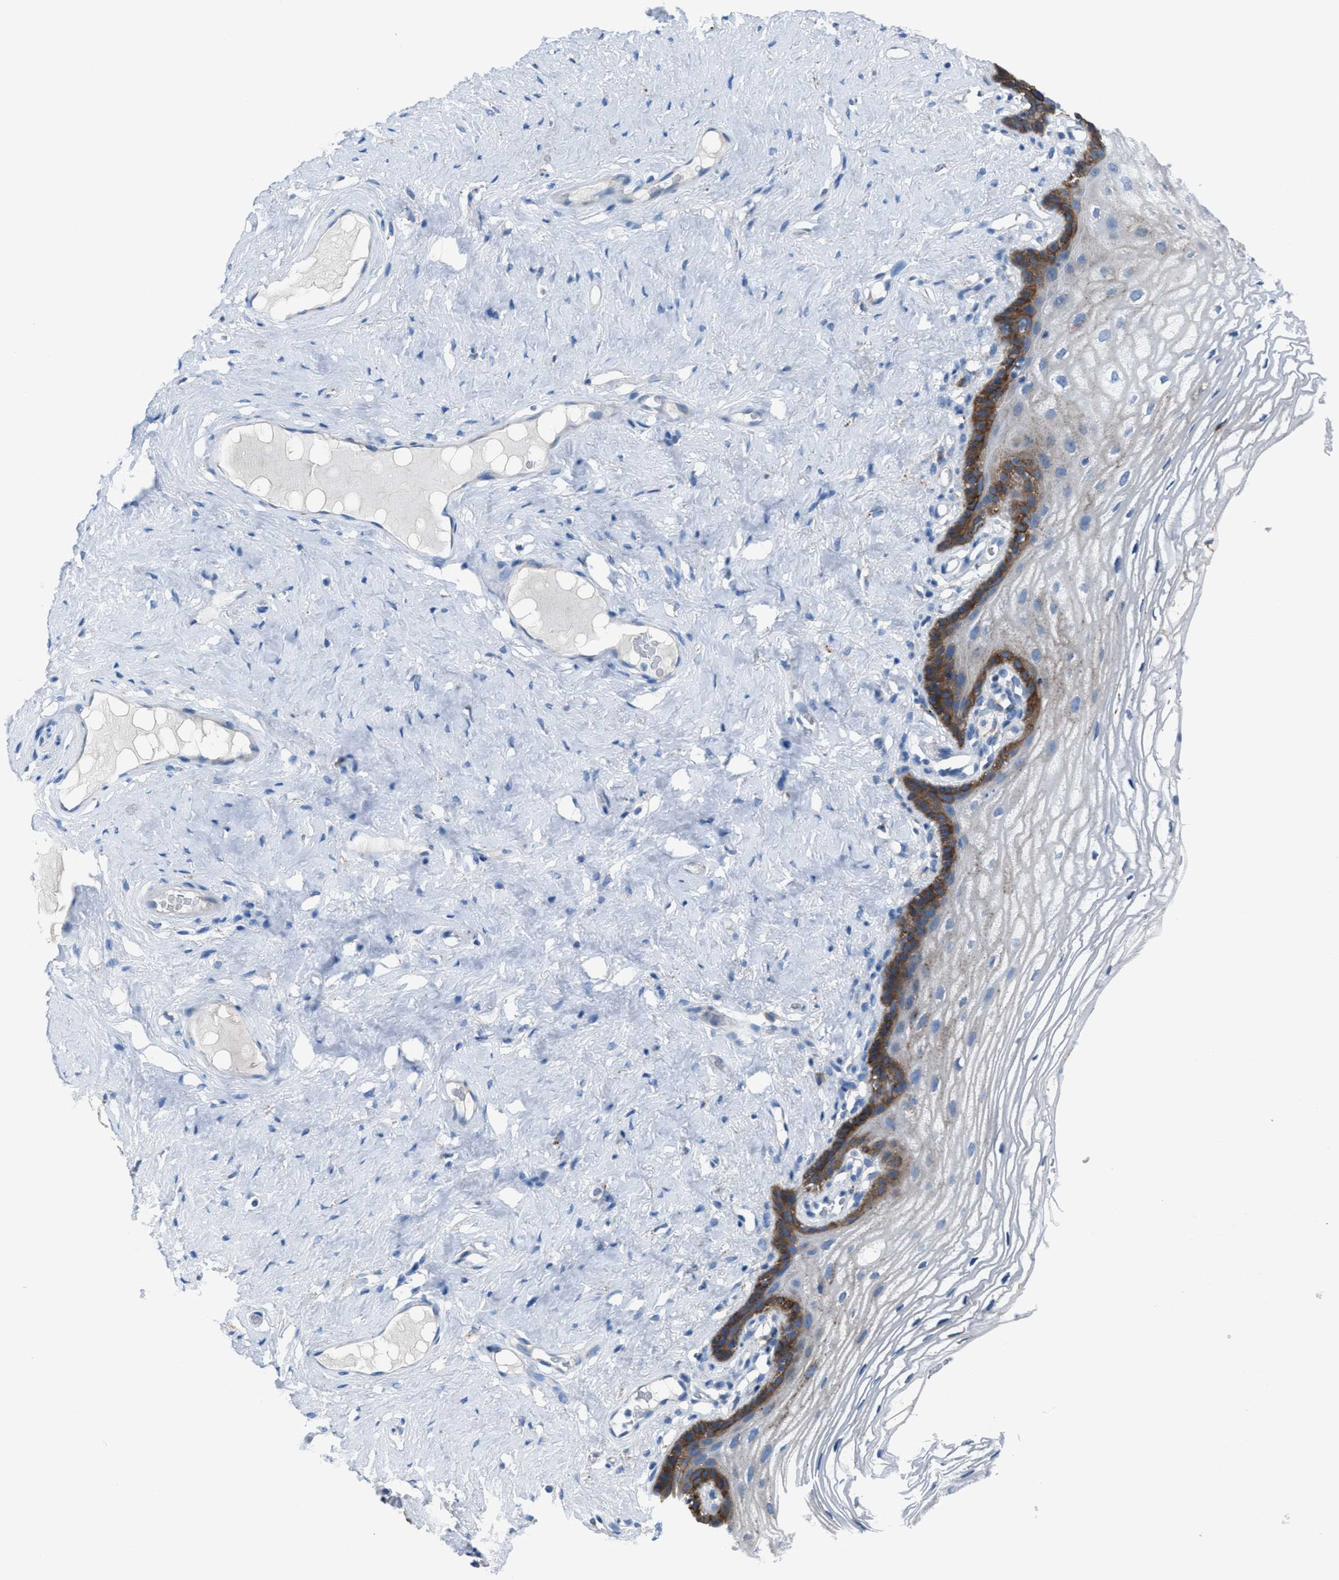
{"staining": {"intensity": "strong", "quantity": "<25%", "location": "cytoplasmic/membranous"}, "tissue": "vagina", "cell_type": "Squamous epithelial cells", "image_type": "normal", "snomed": [{"axis": "morphology", "description": "Normal tissue, NOS"}, {"axis": "morphology", "description": "Adenocarcinoma, NOS"}, {"axis": "topography", "description": "Rectum"}, {"axis": "topography", "description": "Vagina"}], "caption": "Protein staining of unremarkable vagina demonstrates strong cytoplasmic/membranous staining in approximately <25% of squamous epithelial cells.", "gene": "CD1B", "patient": {"sex": "female", "age": 71}}